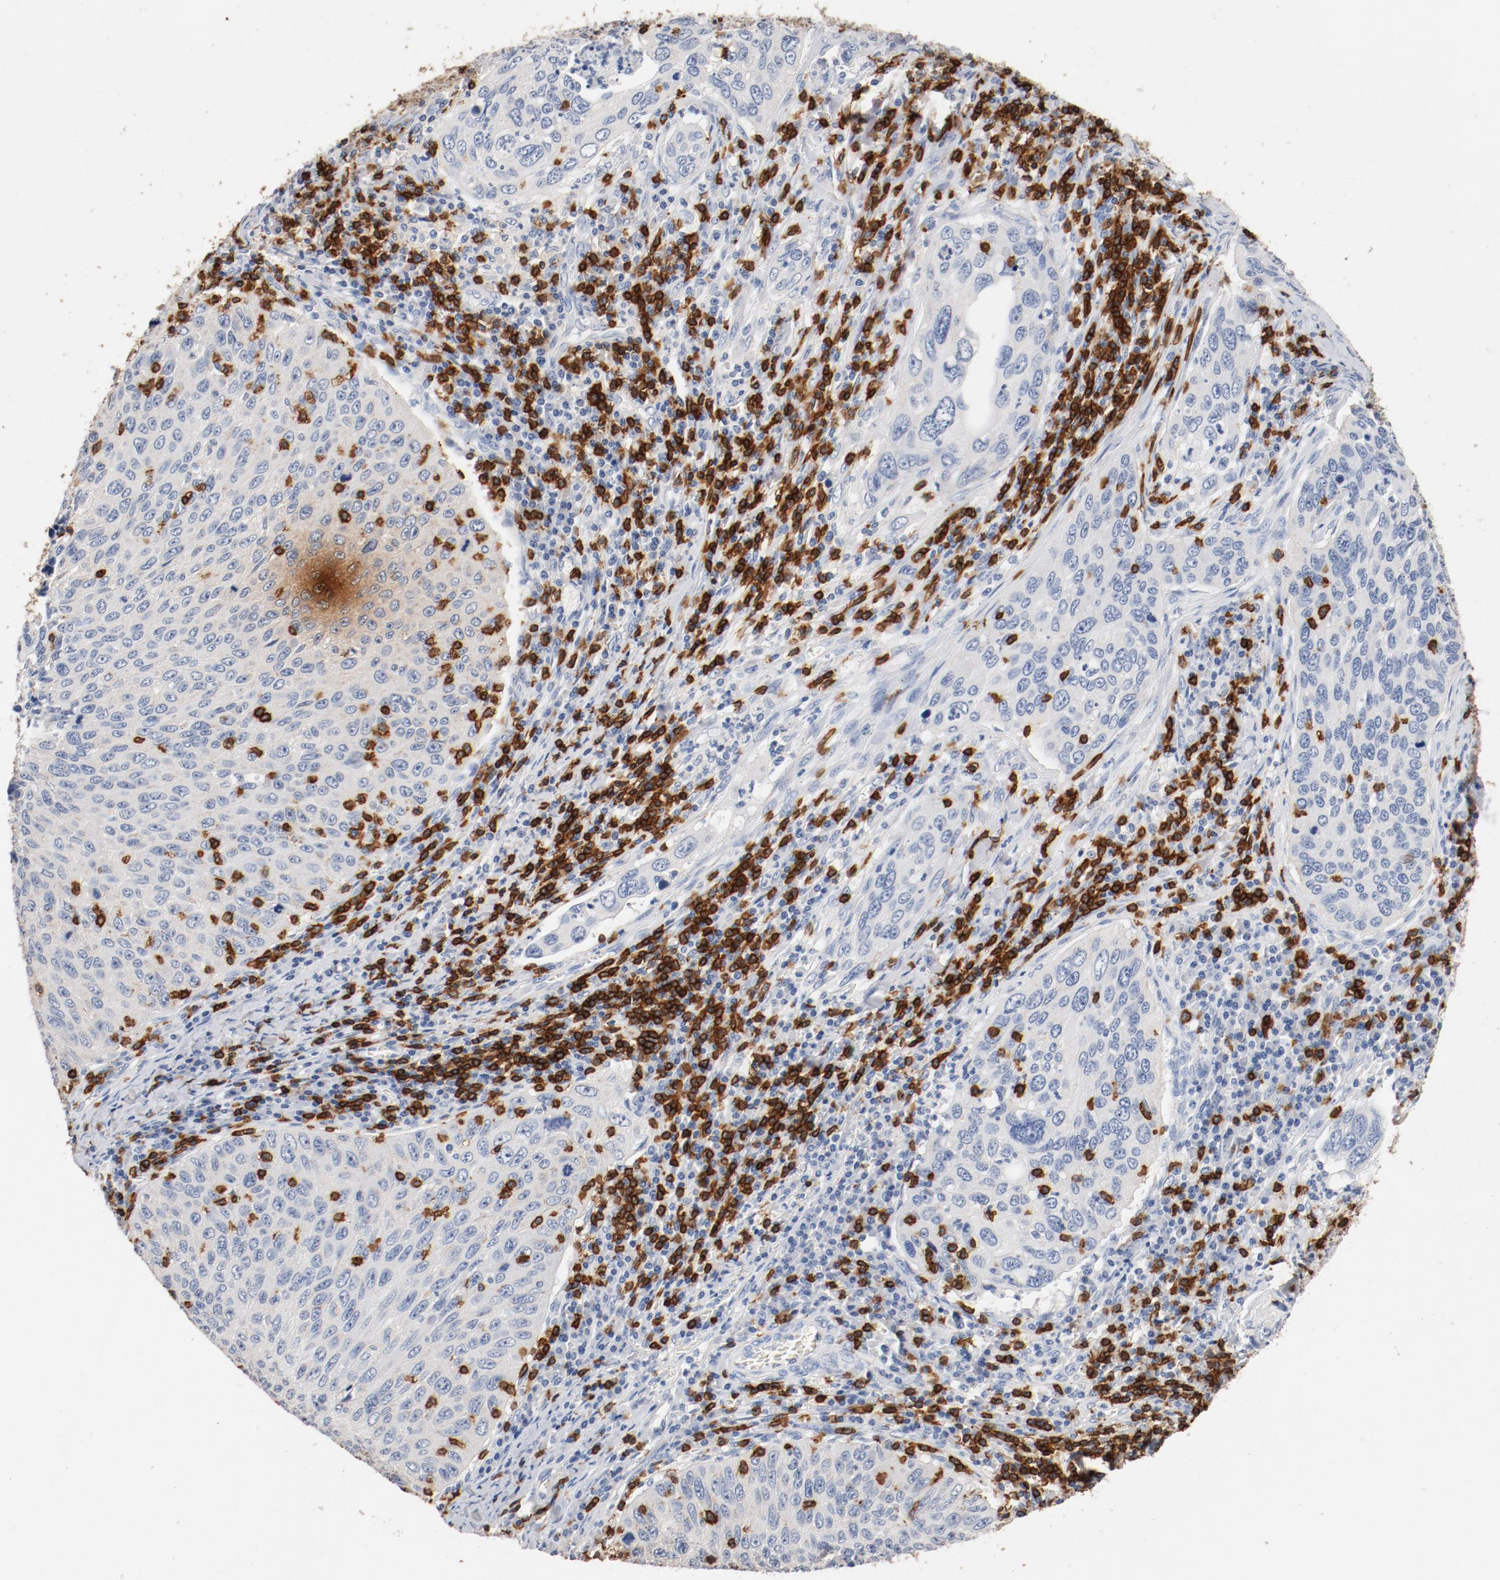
{"staining": {"intensity": "negative", "quantity": "none", "location": "none"}, "tissue": "cervical cancer", "cell_type": "Tumor cells", "image_type": "cancer", "snomed": [{"axis": "morphology", "description": "Squamous cell carcinoma, NOS"}, {"axis": "topography", "description": "Cervix"}], "caption": "DAB (3,3'-diaminobenzidine) immunohistochemical staining of cervical cancer displays no significant expression in tumor cells. Brightfield microscopy of immunohistochemistry (IHC) stained with DAB (3,3'-diaminobenzidine) (brown) and hematoxylin (blue), captured at high magnification.", "gene": "CD247", "patient": {"sex": "female", "age": 53}}